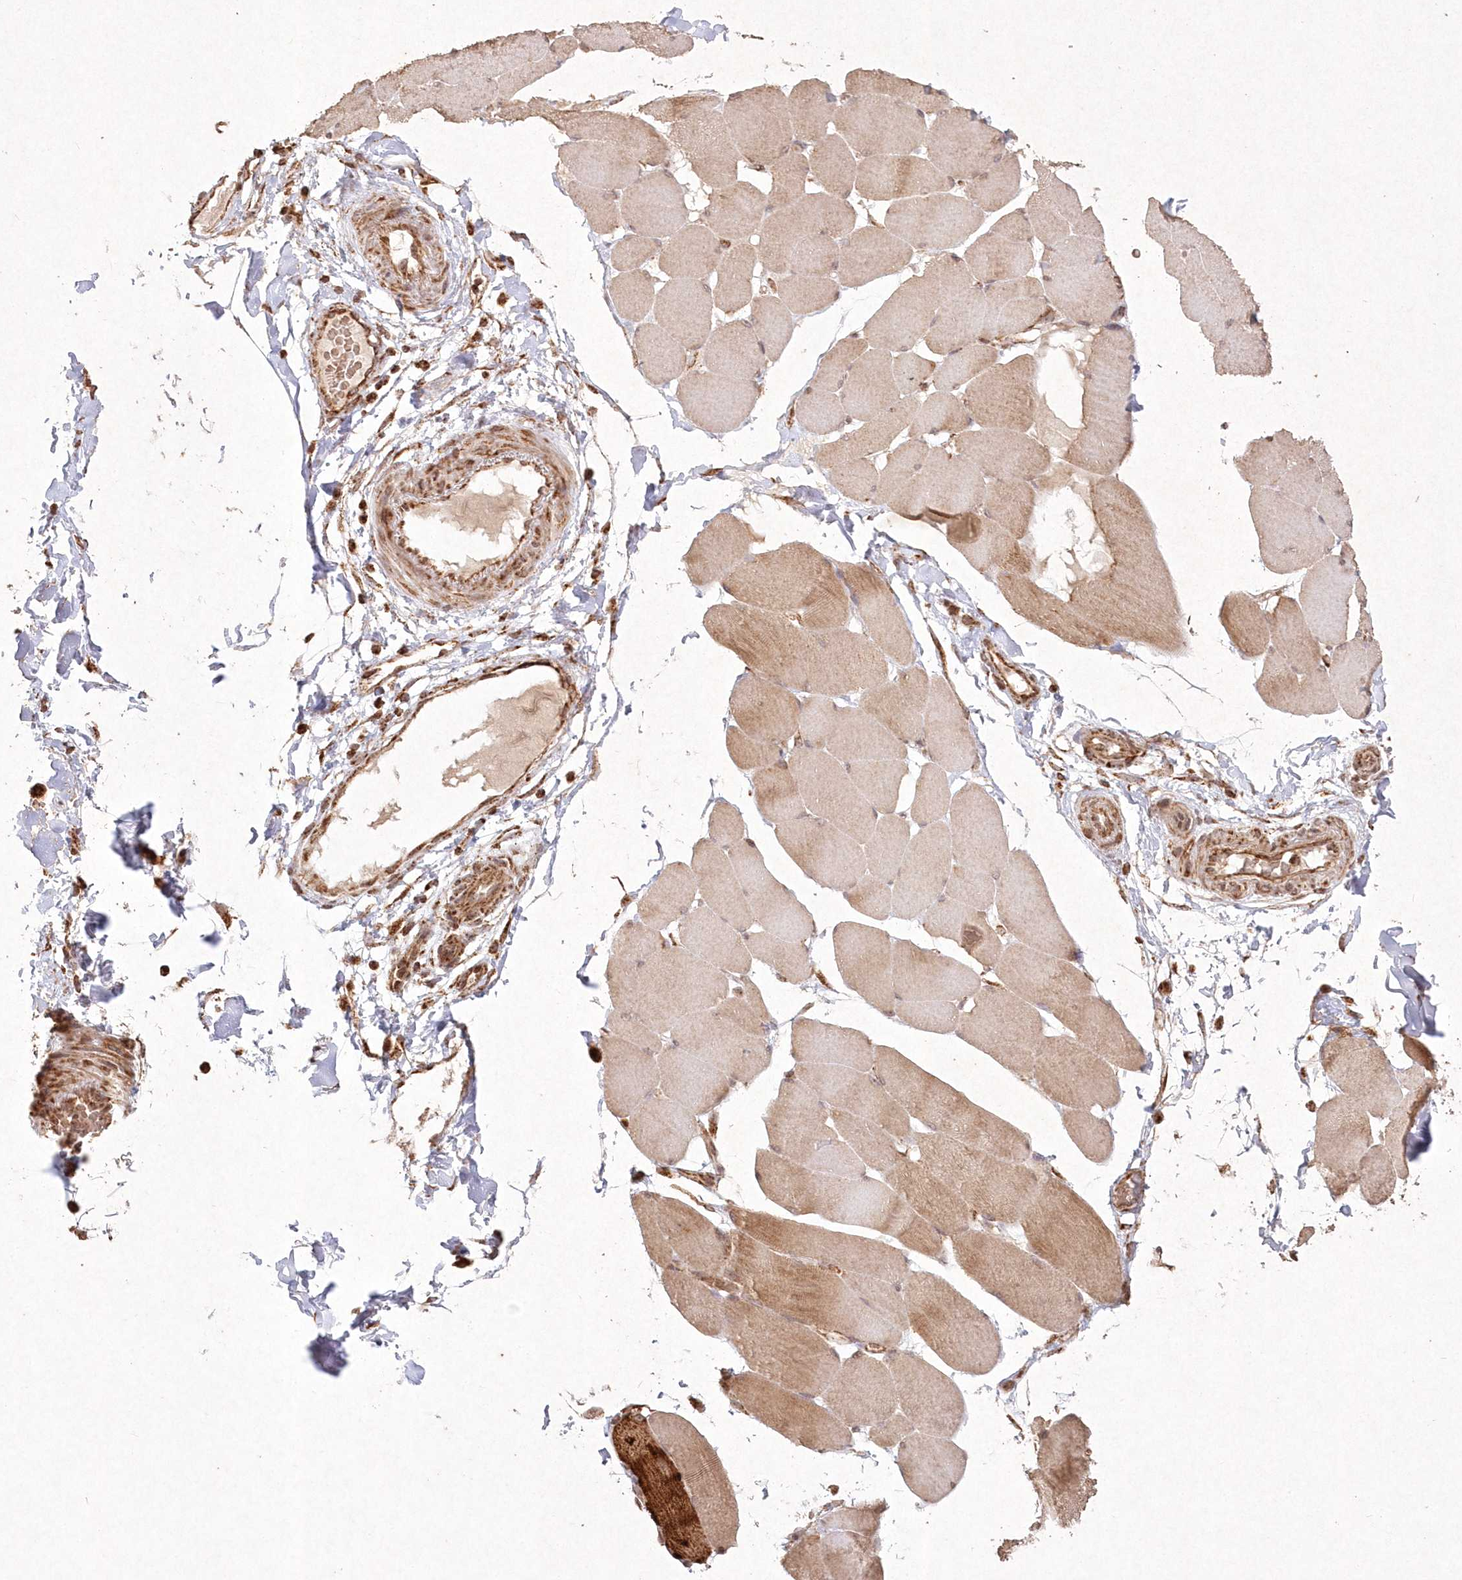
{"staining": {"intensity": "moderate", "quantity": "25%-75%", "location": "cytoplasmic/membranous"}, "tissue": "skeletal muscle", "cell_type": "Myocytes", "image_type": "normal", "snomed": [{"axis": "morphology", "description": "Normal tissue, NOS"}, {"axis": "topography", "description": "Skin"}, {"axis": "topography", "description": "Skeletal muscle"}], "caption": "Immunohistochemical staining of unremarkable skeletal muscle exhibits medium levels of moderate cytoplasmic/membranous expression in about 25%-75% of myocytes. (IHC, brightfield microscopy, high magnification).", "gene": "LRPPRC", "patient": {"sex": "male", "age": 83}}